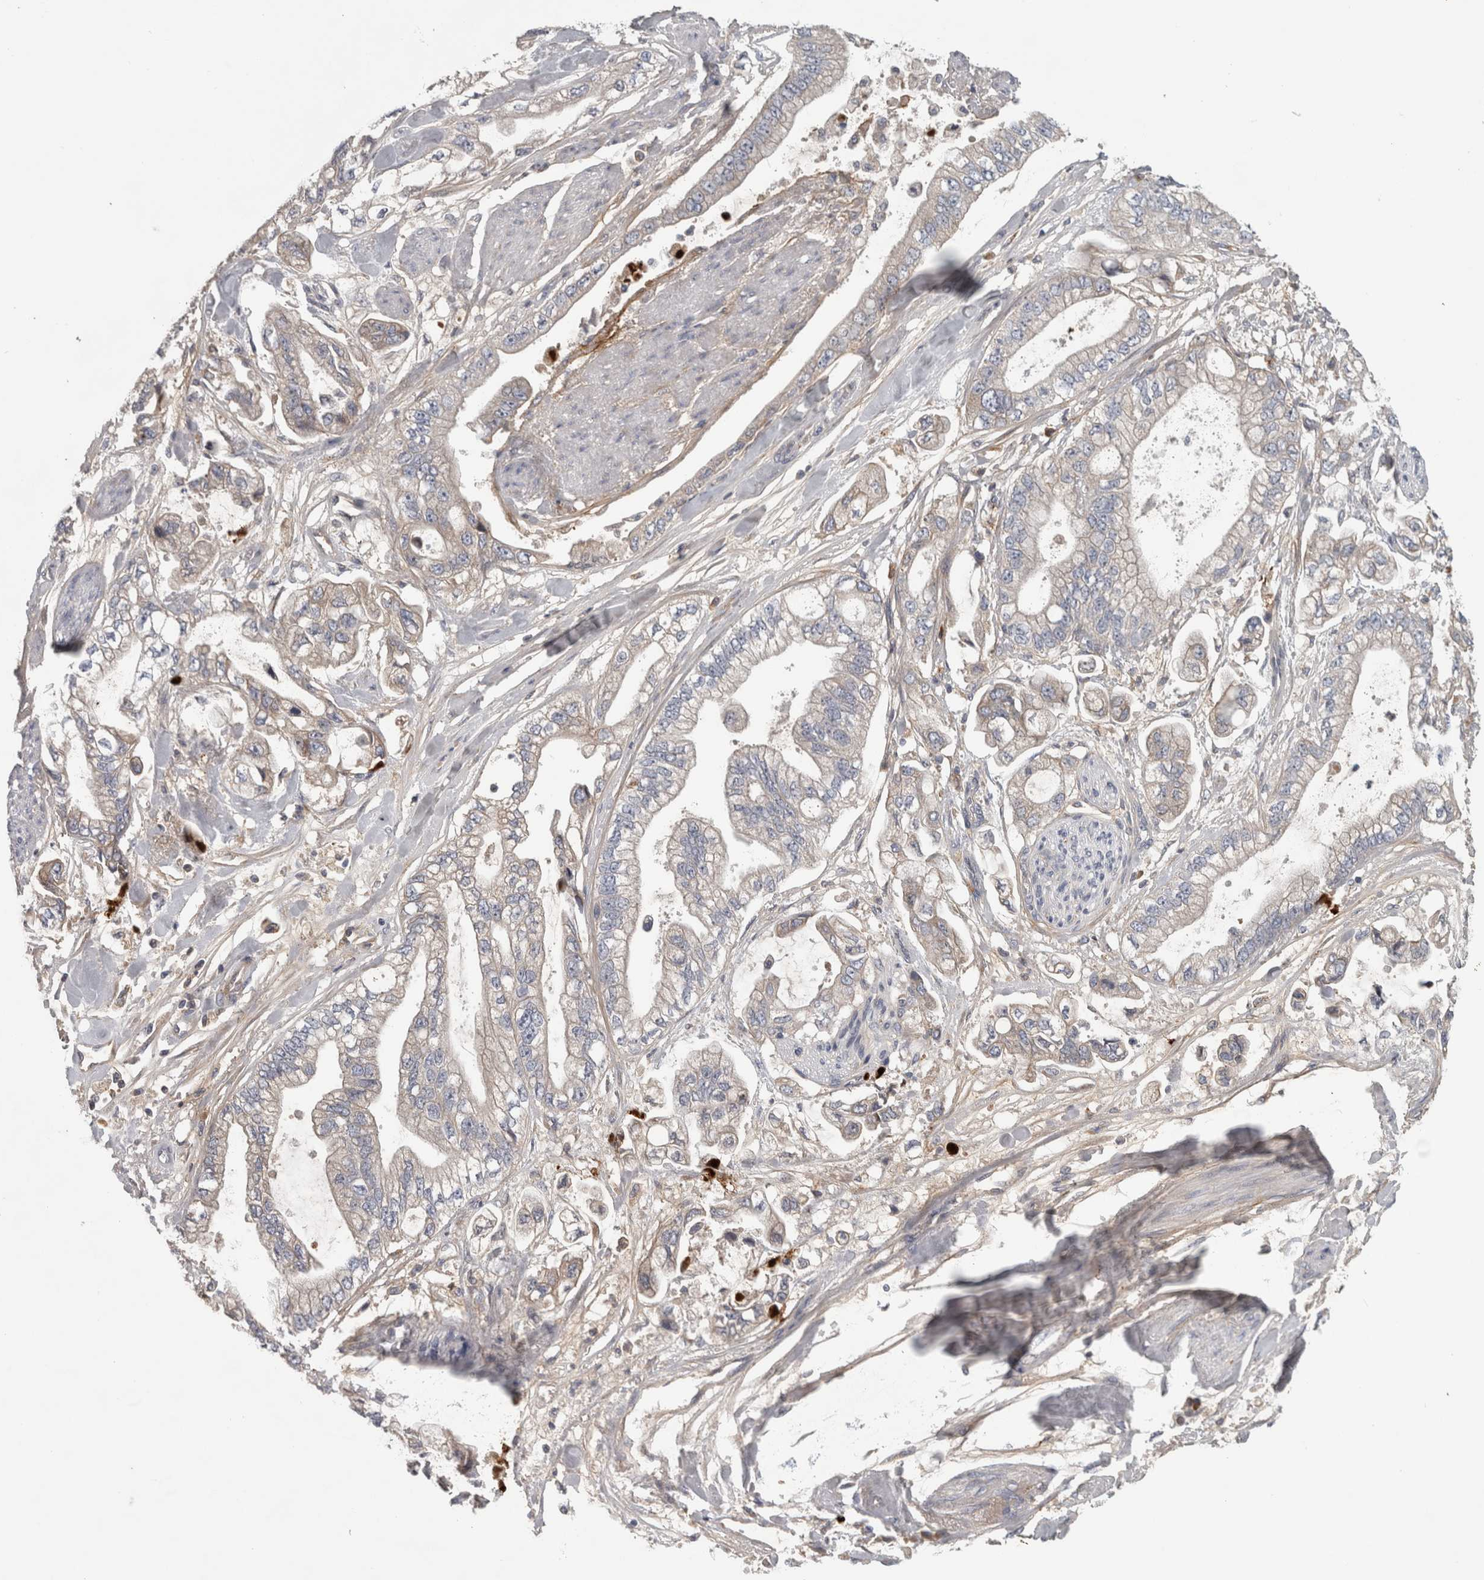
{"staining": {"intensity": "negative", "quantity": "none", "location": "none"}, "tissue": "stomach cancer", "cell_type": "Tumor cells", "image_type": "cancer", "snomed": [{"axis": "morphology", "description": "Normal tissue, NOS"}, {"axis": "morphology", "description": "Adenocarcinoma, NOS"}, {"axis": "topography", "description": "Stomach"}], "caption": "Immunohistochemistry of stomach cancer (adenocarcinoma) shows no expression in tumor cells.", "gene": "ATXN2", "patient": {"sex": "male", "age": 62}}